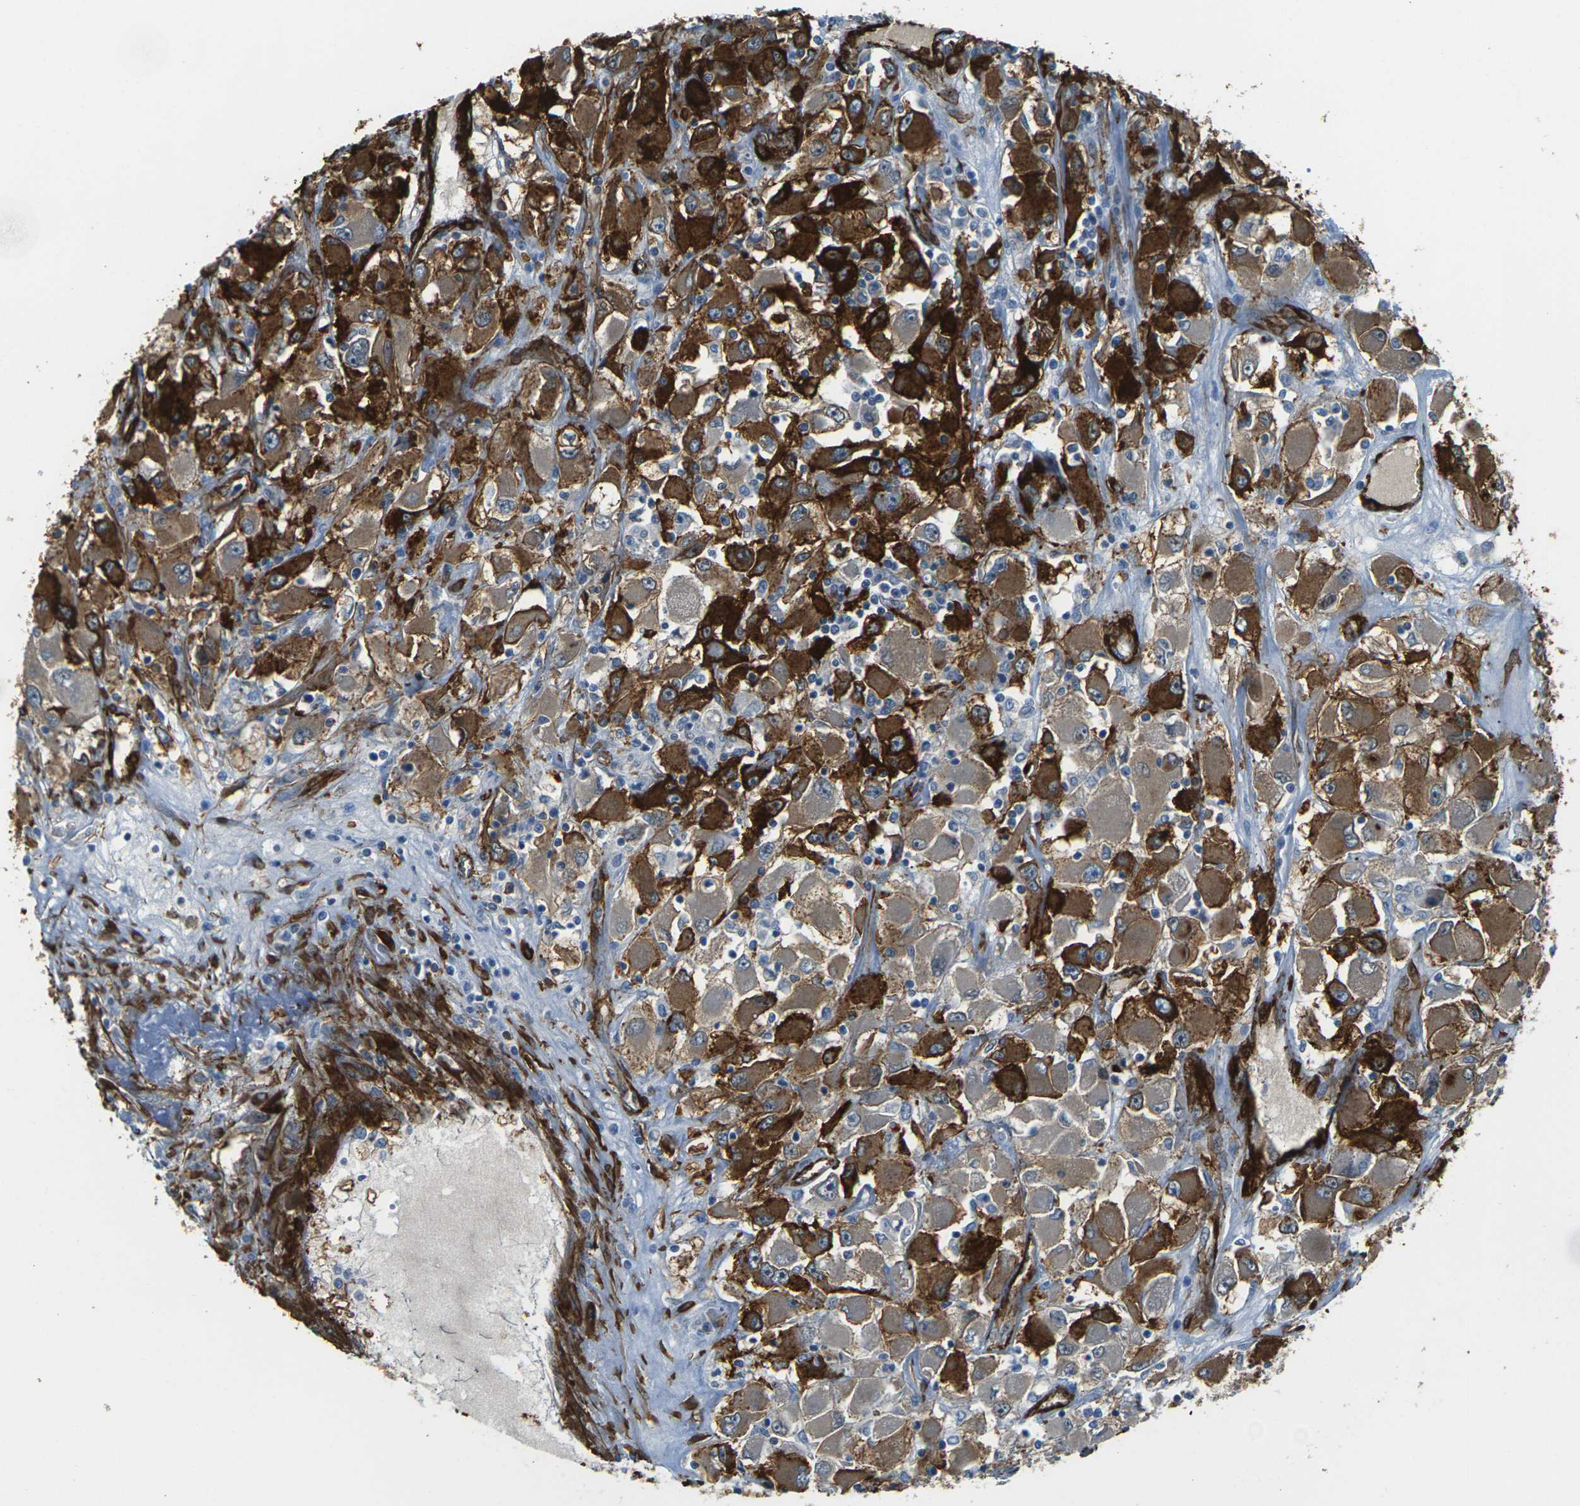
{"staining": {"intensity": "strong", "quantity": ">75%", "location": "cytoplasmic/membranous"}, "tissue": "renal cancer", "cell_type": "Tumor cells", "image_type": "cancer", "snomed": [{"axis": "morphology", "description": "Adenocarcinoma, NOS"}, {"axis": "topography", "description": "Kidney"}], "caption": "The photomicrograph displays immunohistochemical staining of renal adenocarcinoma. There is strong cytoplasmic/membranous staining is present in about >75% of tumor cells.", "gene": "GRAMD1C", "patient": {"sex": "female", "age": 52}}